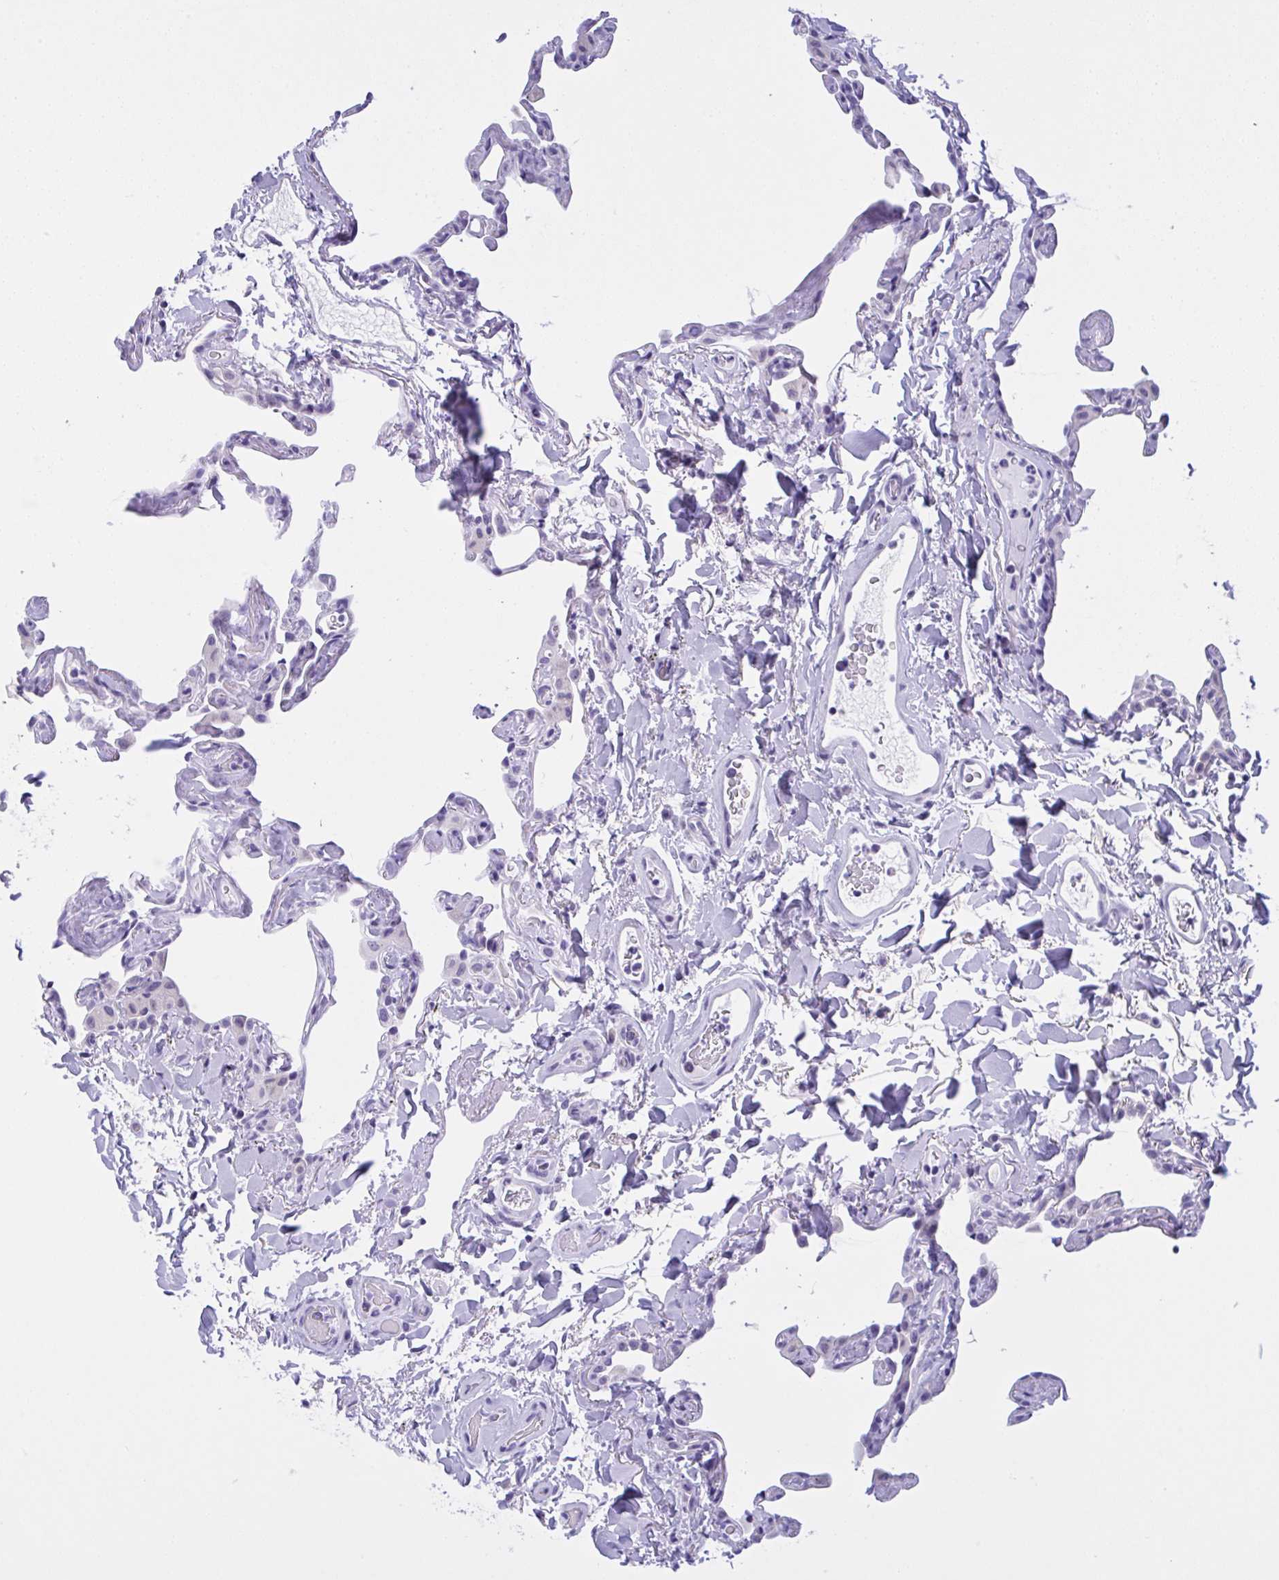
{"staining": {"intensity": "negative", "quantity": "none", "location": "none"}, "tissue": "lung", "cell_type": "Alveolar cells", "image_type": "normal", "snomed": [{"axis": "morphology", "description": "Normal tissue, NOS"}, {"axis": "topography", "description": "Lung"}], "caption": "The photomicrograph reveals no significant expression in alveolar cells of lung.", "gene": "YBX2", "patient": {"sex": "male", "age": 65}}